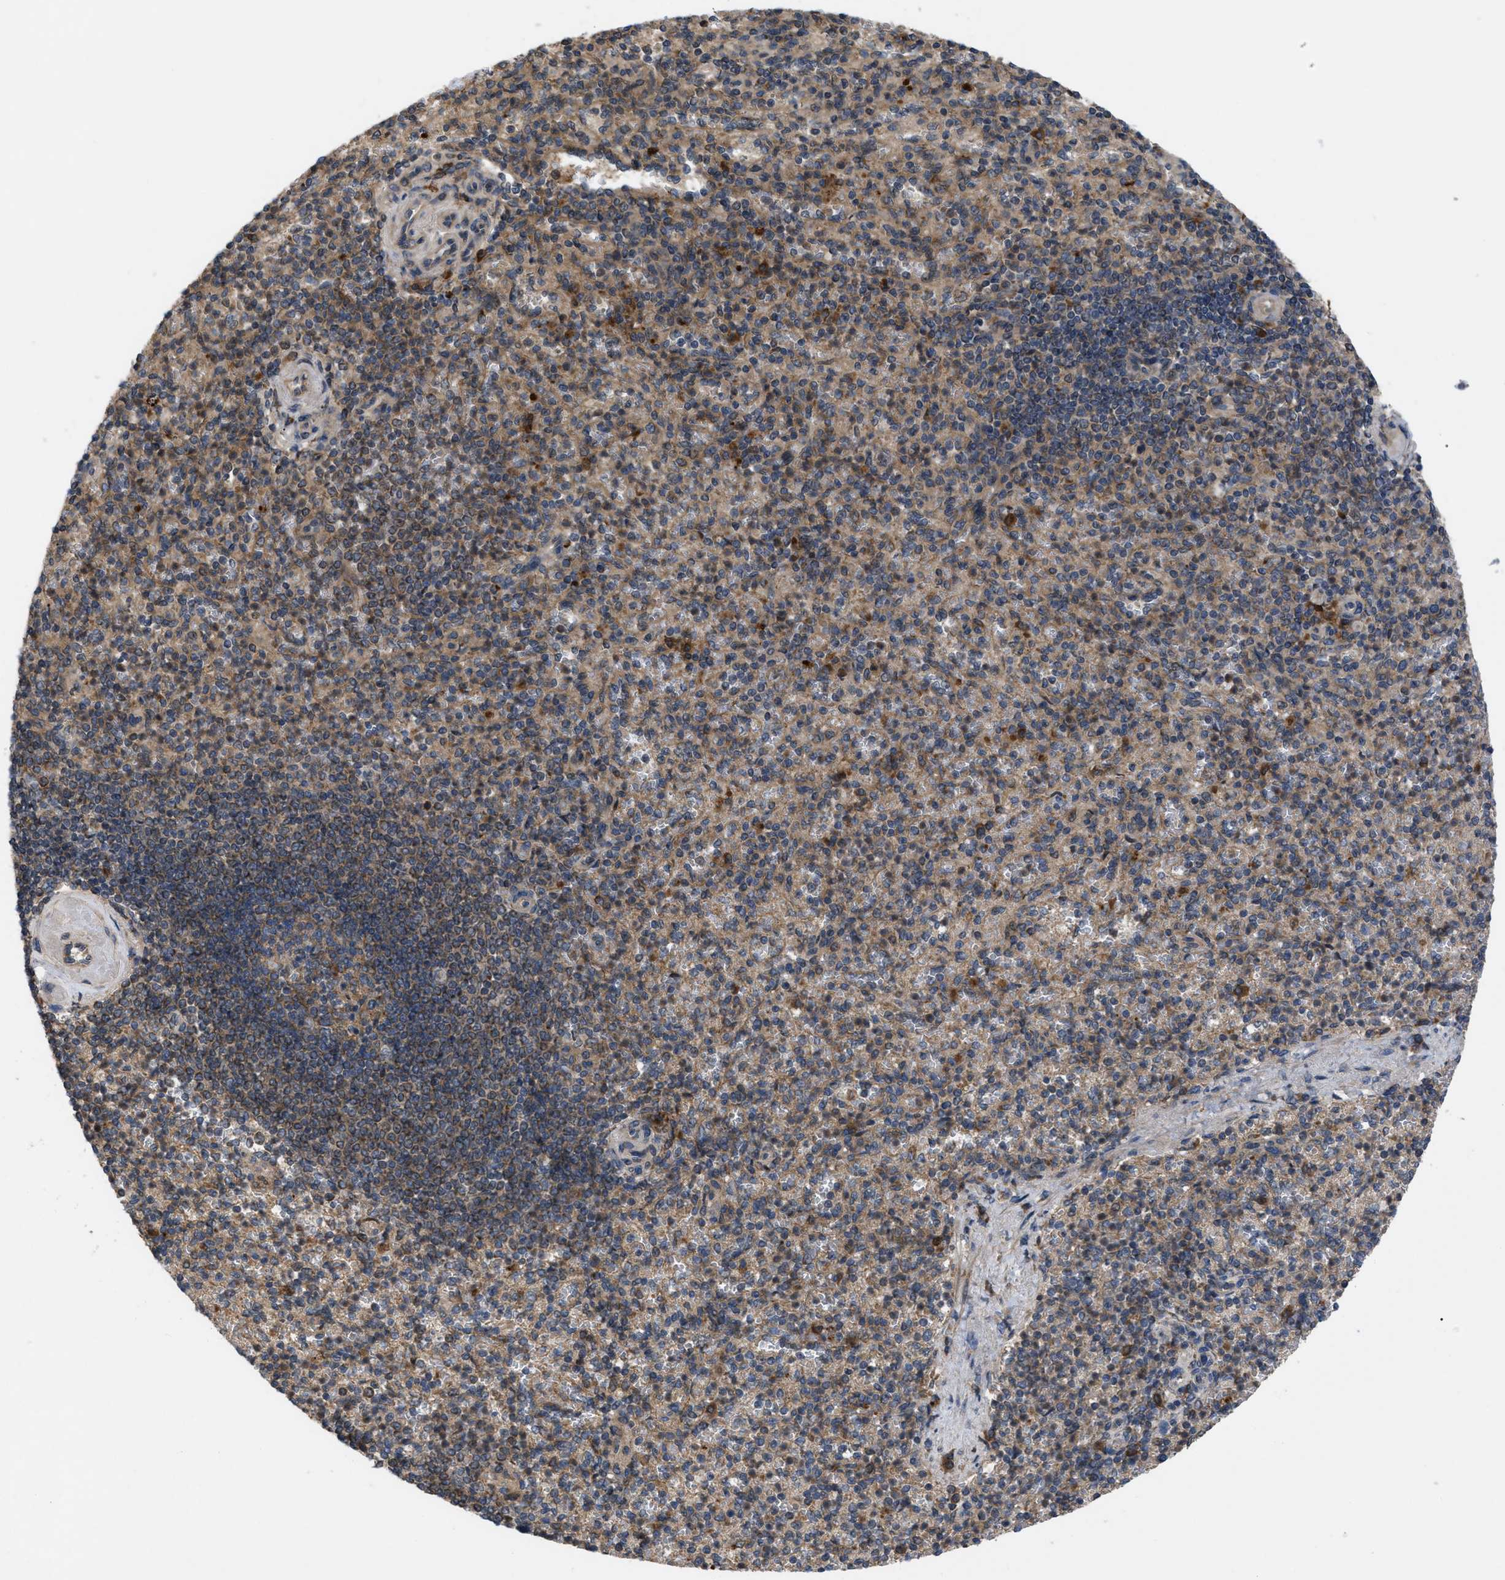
{"staining": {"intensity": "moderate", "quantity": ">75%", "location": "cytoplasmic/membranous"}, "tissue": "spleen", "cell_type": "Cells in red pulp", "image_type": "normal", "snomed": [{"axis": "morphology", "description": "Normal tissue, NOS"}, {"axis": "topography", "description": "Spleen"}], "caption": "Approximately >75% of cells in red pulp in unremarkable human spleen demonstrate moderate cytoplasmic/membranous protein positivity as visualized by brown immunohistochemical staining.", "gene": "RAB2A", "patient": {"sex": "female", "age": 74}}